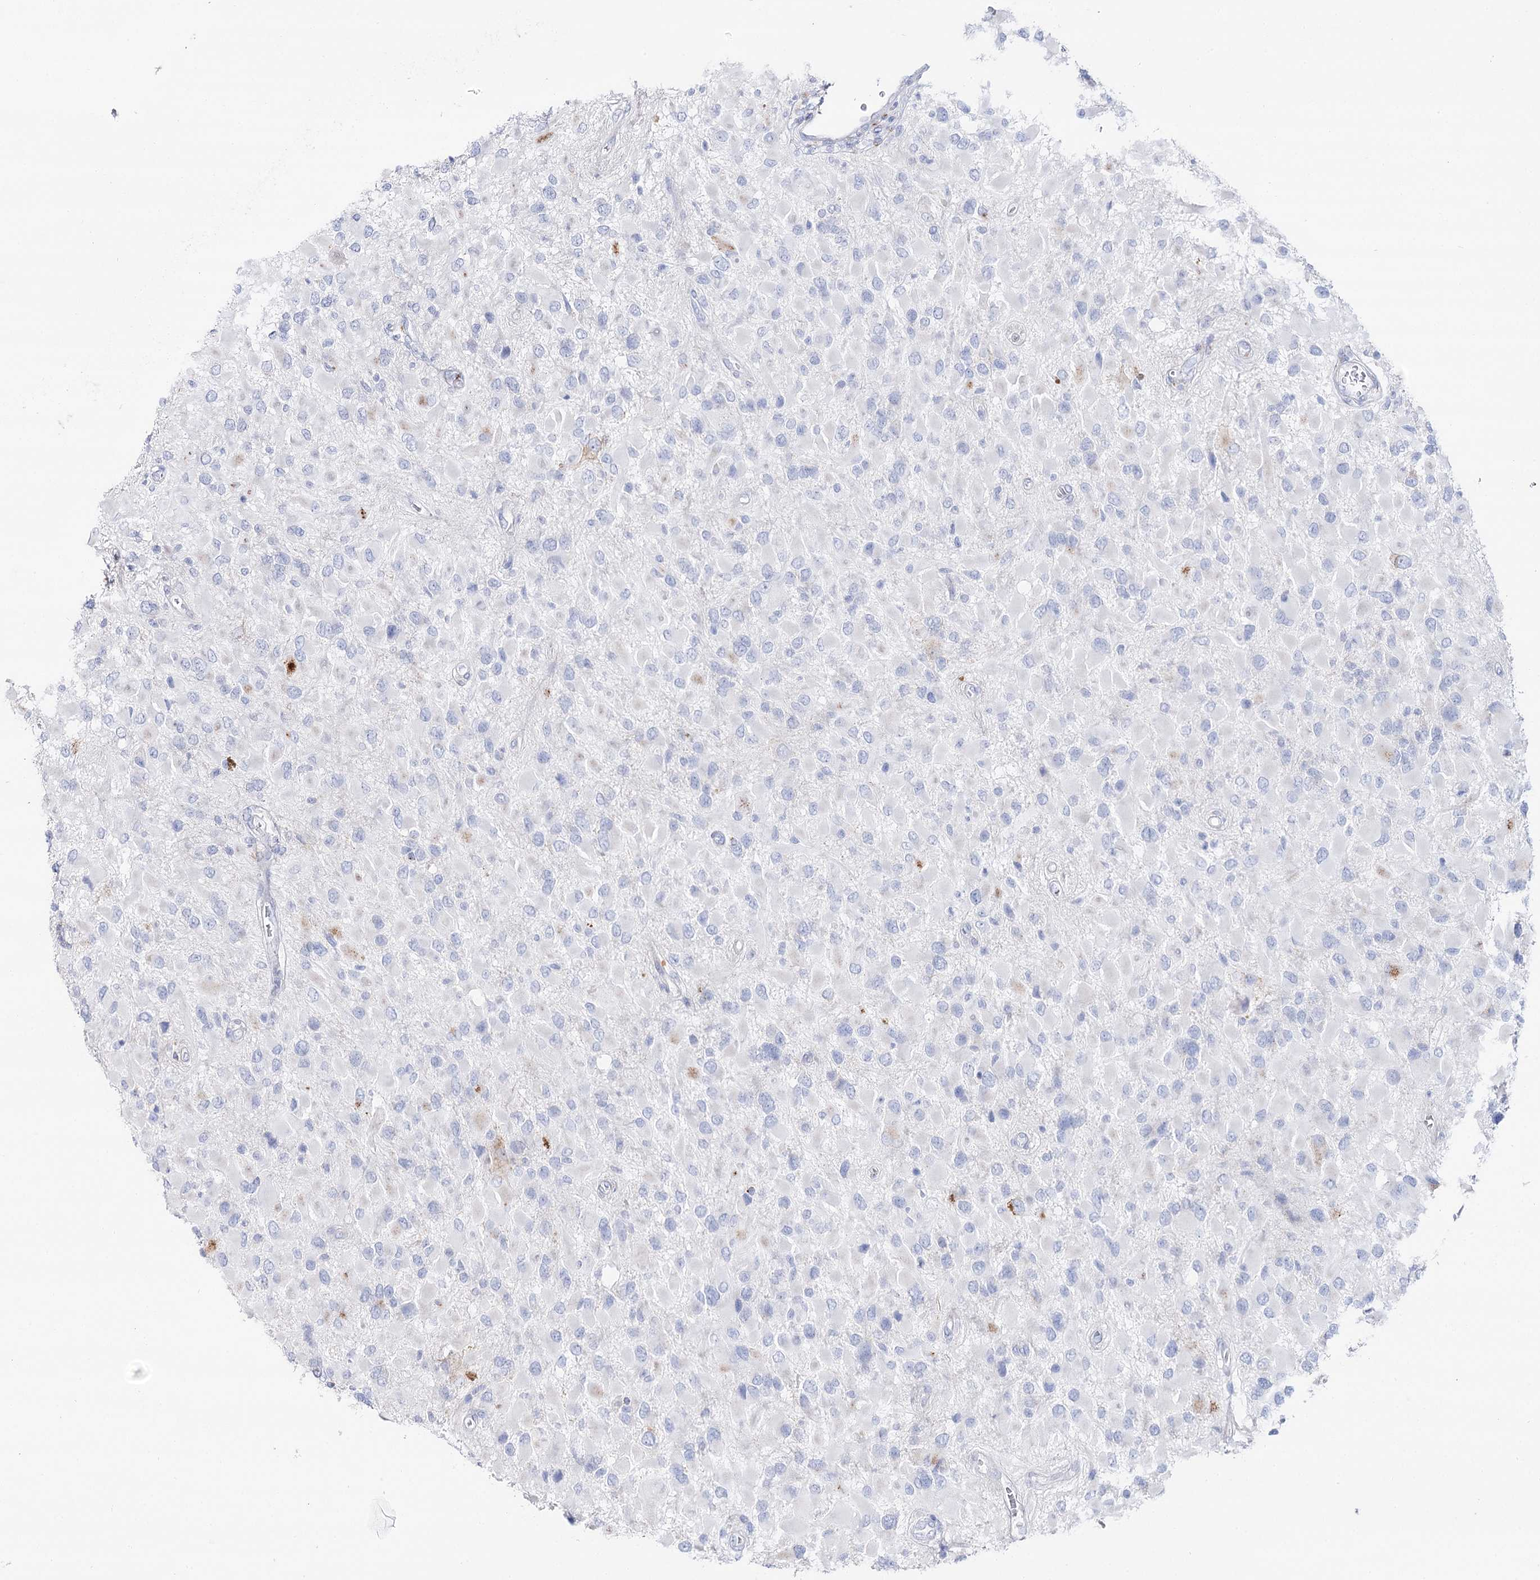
{"staining": {"intensity": "negative", "quantity": "none", "location": "none"}, "tissue": "glioma", "cell_type": "Tumor cells", "image_type": "cancer", "snomed": [{"axis": "morphology", "description": "Glioma, malignant, High grade"}, {"axis": "topography", "description": "Brain"}], "caption": "High magnification brightfield microscopy of glioma stained with DAB (brown) and counterstained with hematoxylin (blue): tumor cells show no significant expression. (Stains: DAB (3,3'-diaminobenzidine) IHC with hematoxylin counter stain, Microscopy: brightfield microscopy at high magnification).", "gene": "SLC3A1", "patient": {"sex": "male", "age": 53}}